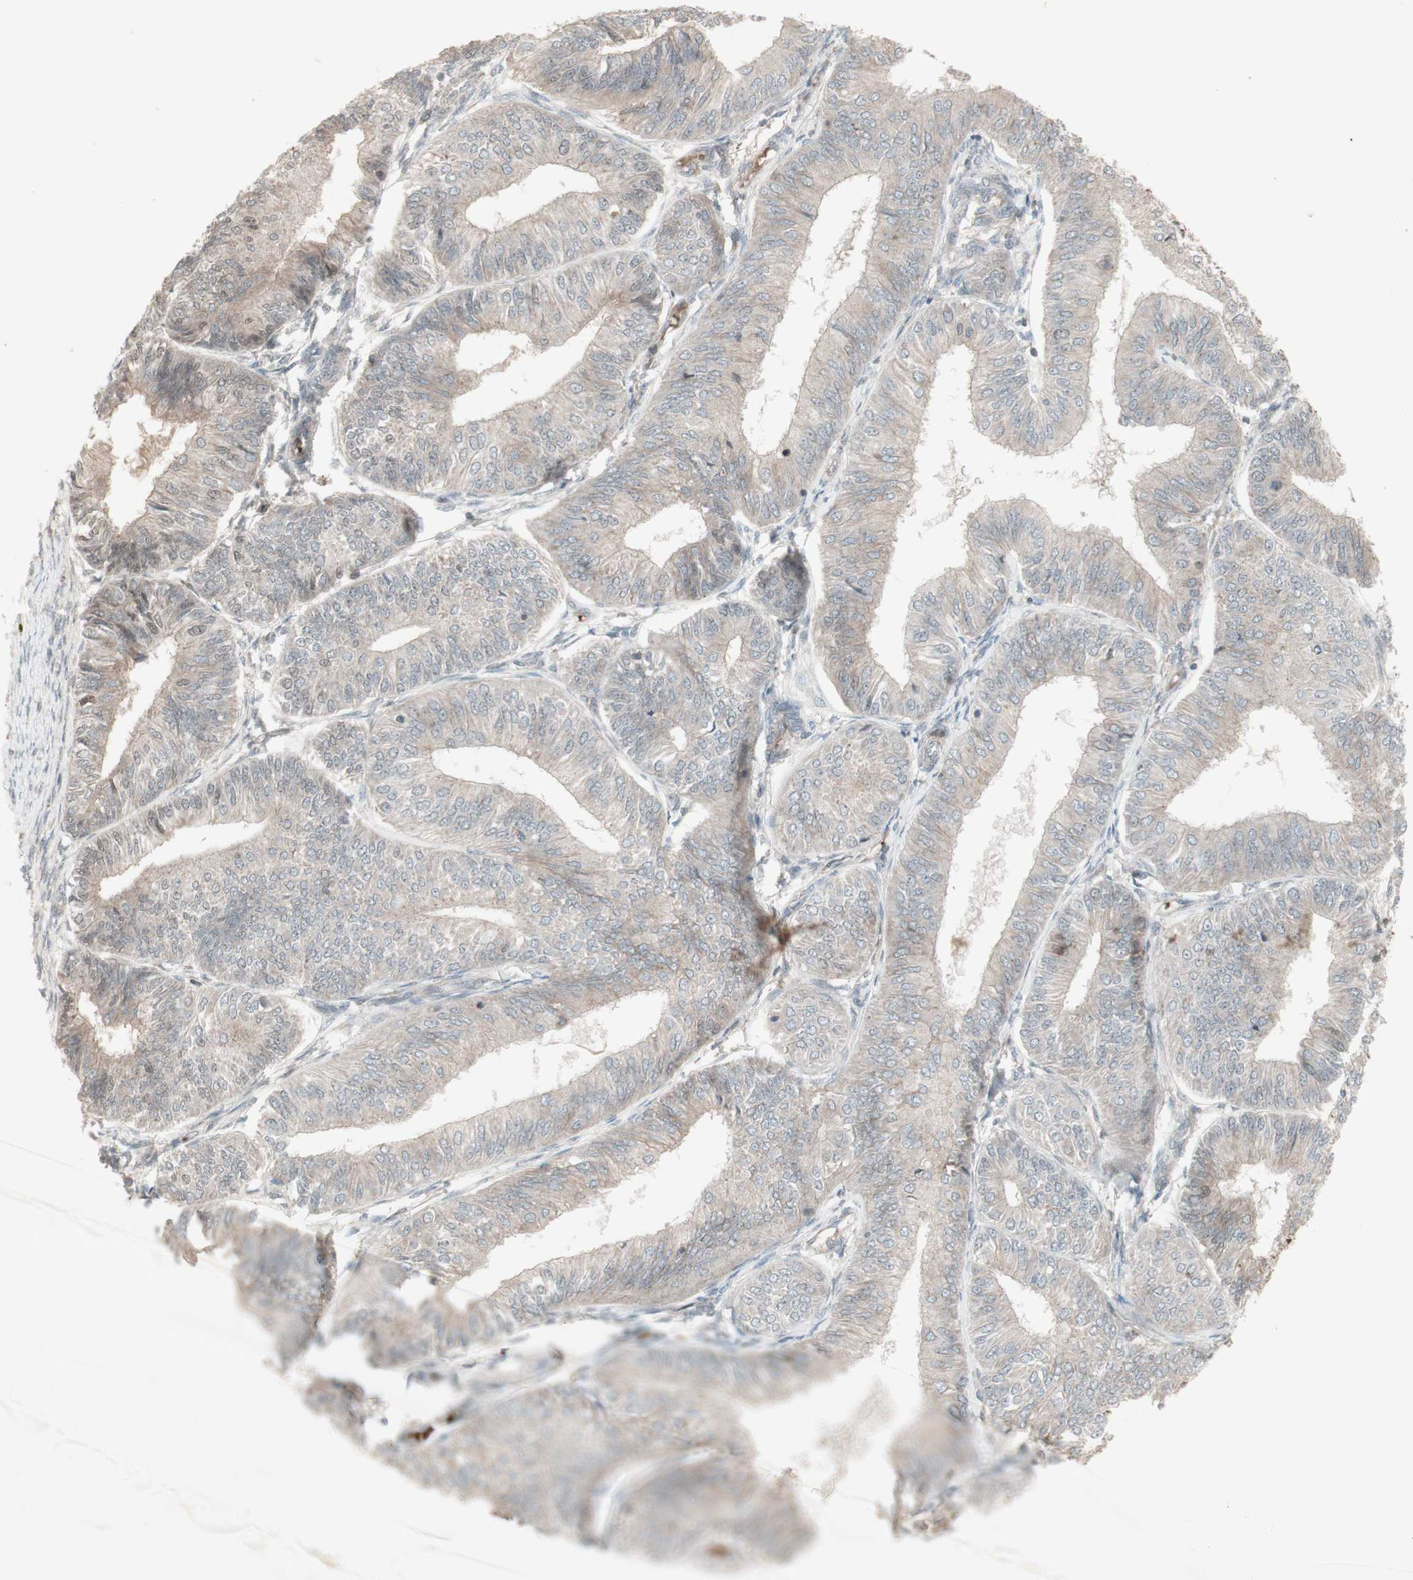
{"staining": {"intensity": "weak", "quantity": "<25%", "location": "cytoplasmic/membranous,nuclear"}, "tissue": "endometrial cancer", "cell_type": "Tumor cells", "image_type": "cancer", "snomed": [{"axis": "morphology", "description": "Adenocarcinoma, NOS"}, {"axis": "topography", "description": "Endometrium"}], "caption": "Immunohistochemical staining of endometrial cancer (adenocarcinoma) demonstrates no significant staining in tumor cells. (DAB (3,3'-diaminobenzidine) immunohistochemistry (IHC) visualized using brightfield microscopy, high magnification).", "gene": "MSH6", "patient": {"sex": "female", "age": 58}}